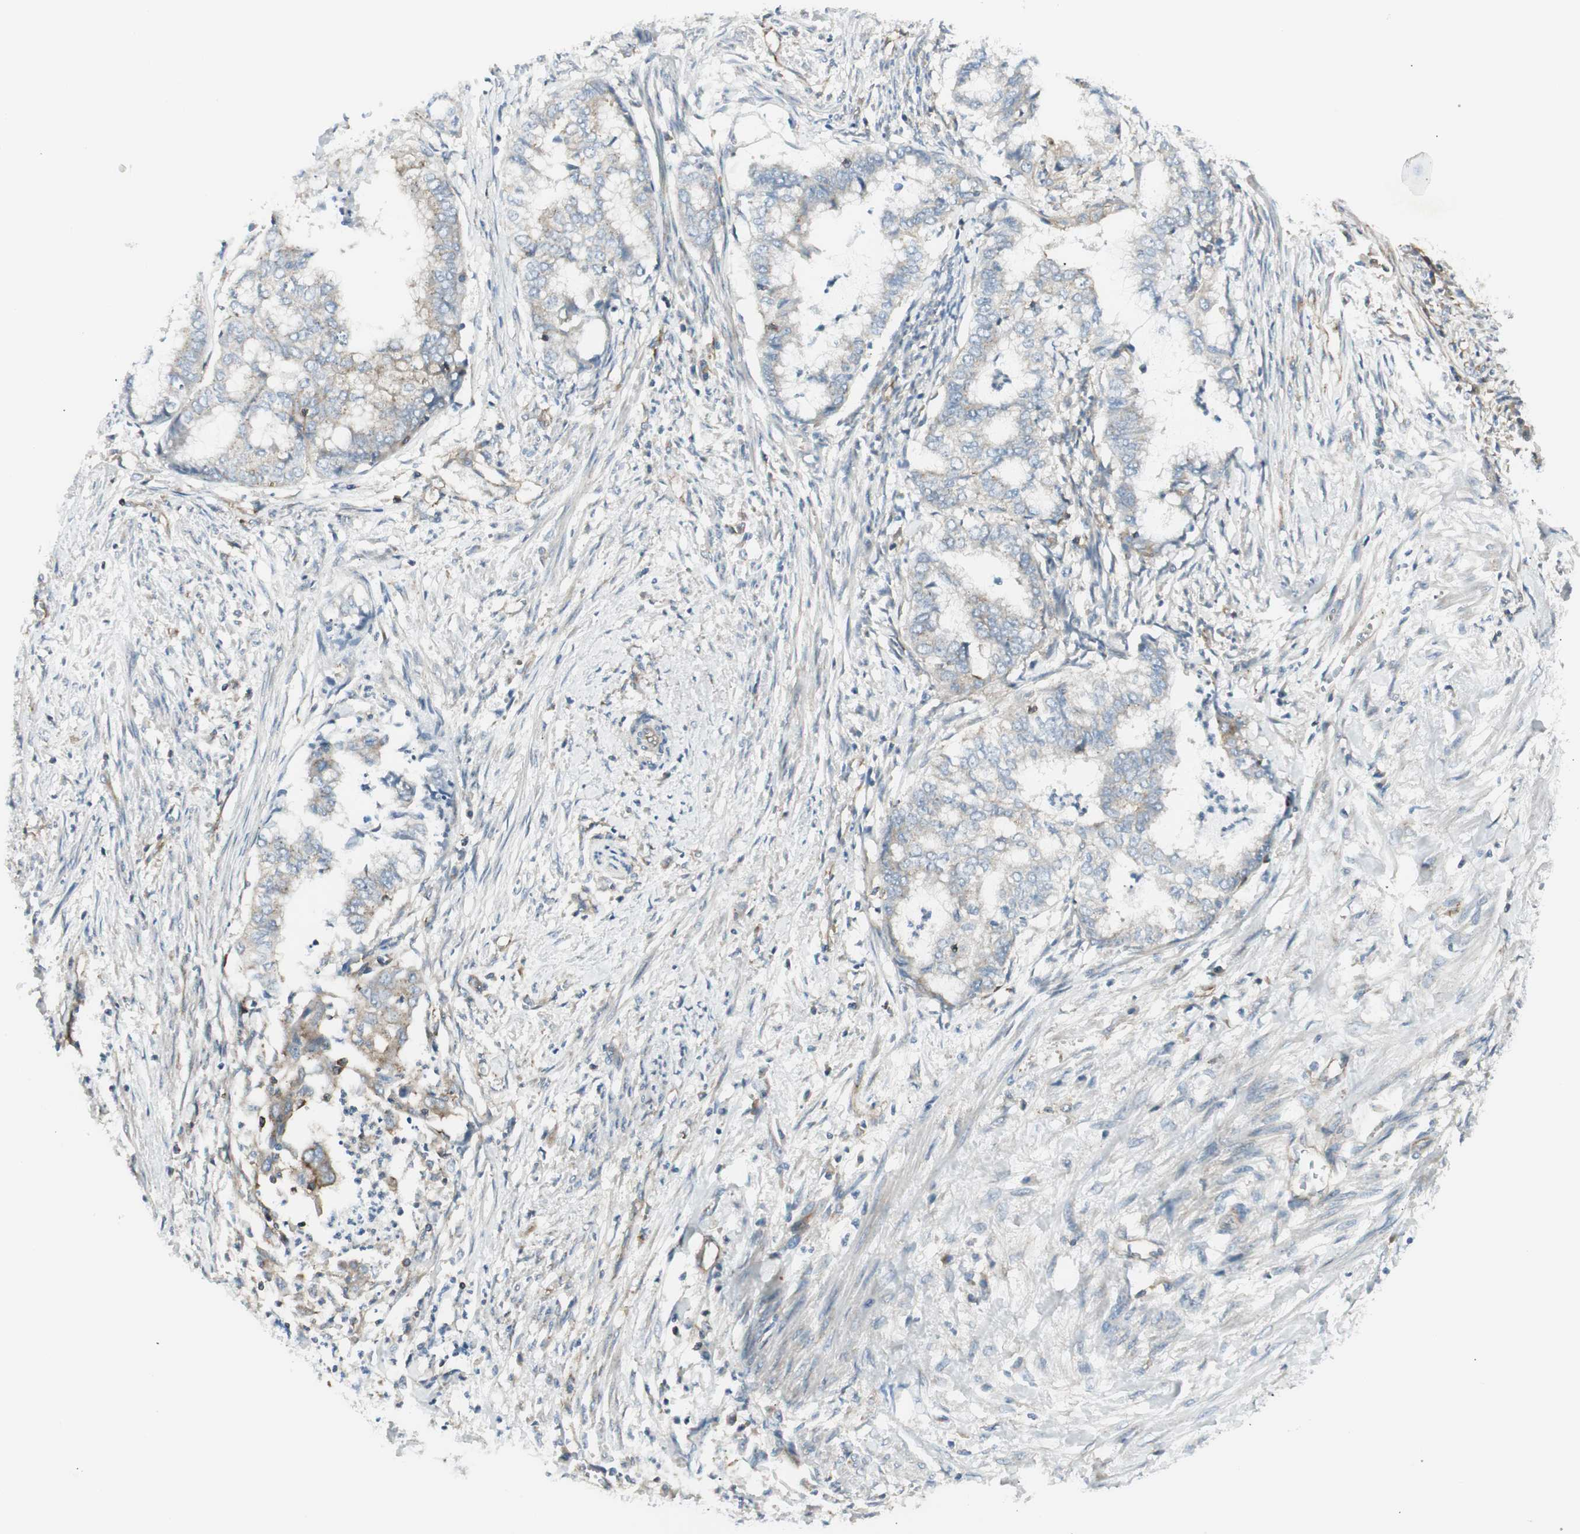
{"staining": {"intensity": "weak", "quantity": "<25%", "location": "cytoplasmic/membranous"}, "tissue": "endometrial cancer", "cell_type": "Tumor cells", "image_type": "cancer", "snomed": [{"axis": "morphology", "description": "Necrosis, NOS"}, {"axis": "morphology", "description": "Adenocarcinoma, NOS"}, {"axis": "topography", "description": "Endometrium"}], "caption": "A micrograph of human adenocarcinoma (endometrial) is negative for staining in tumor cells.", "gene": "AGFG1", "patient": {"sex": "female", "age": 79}}